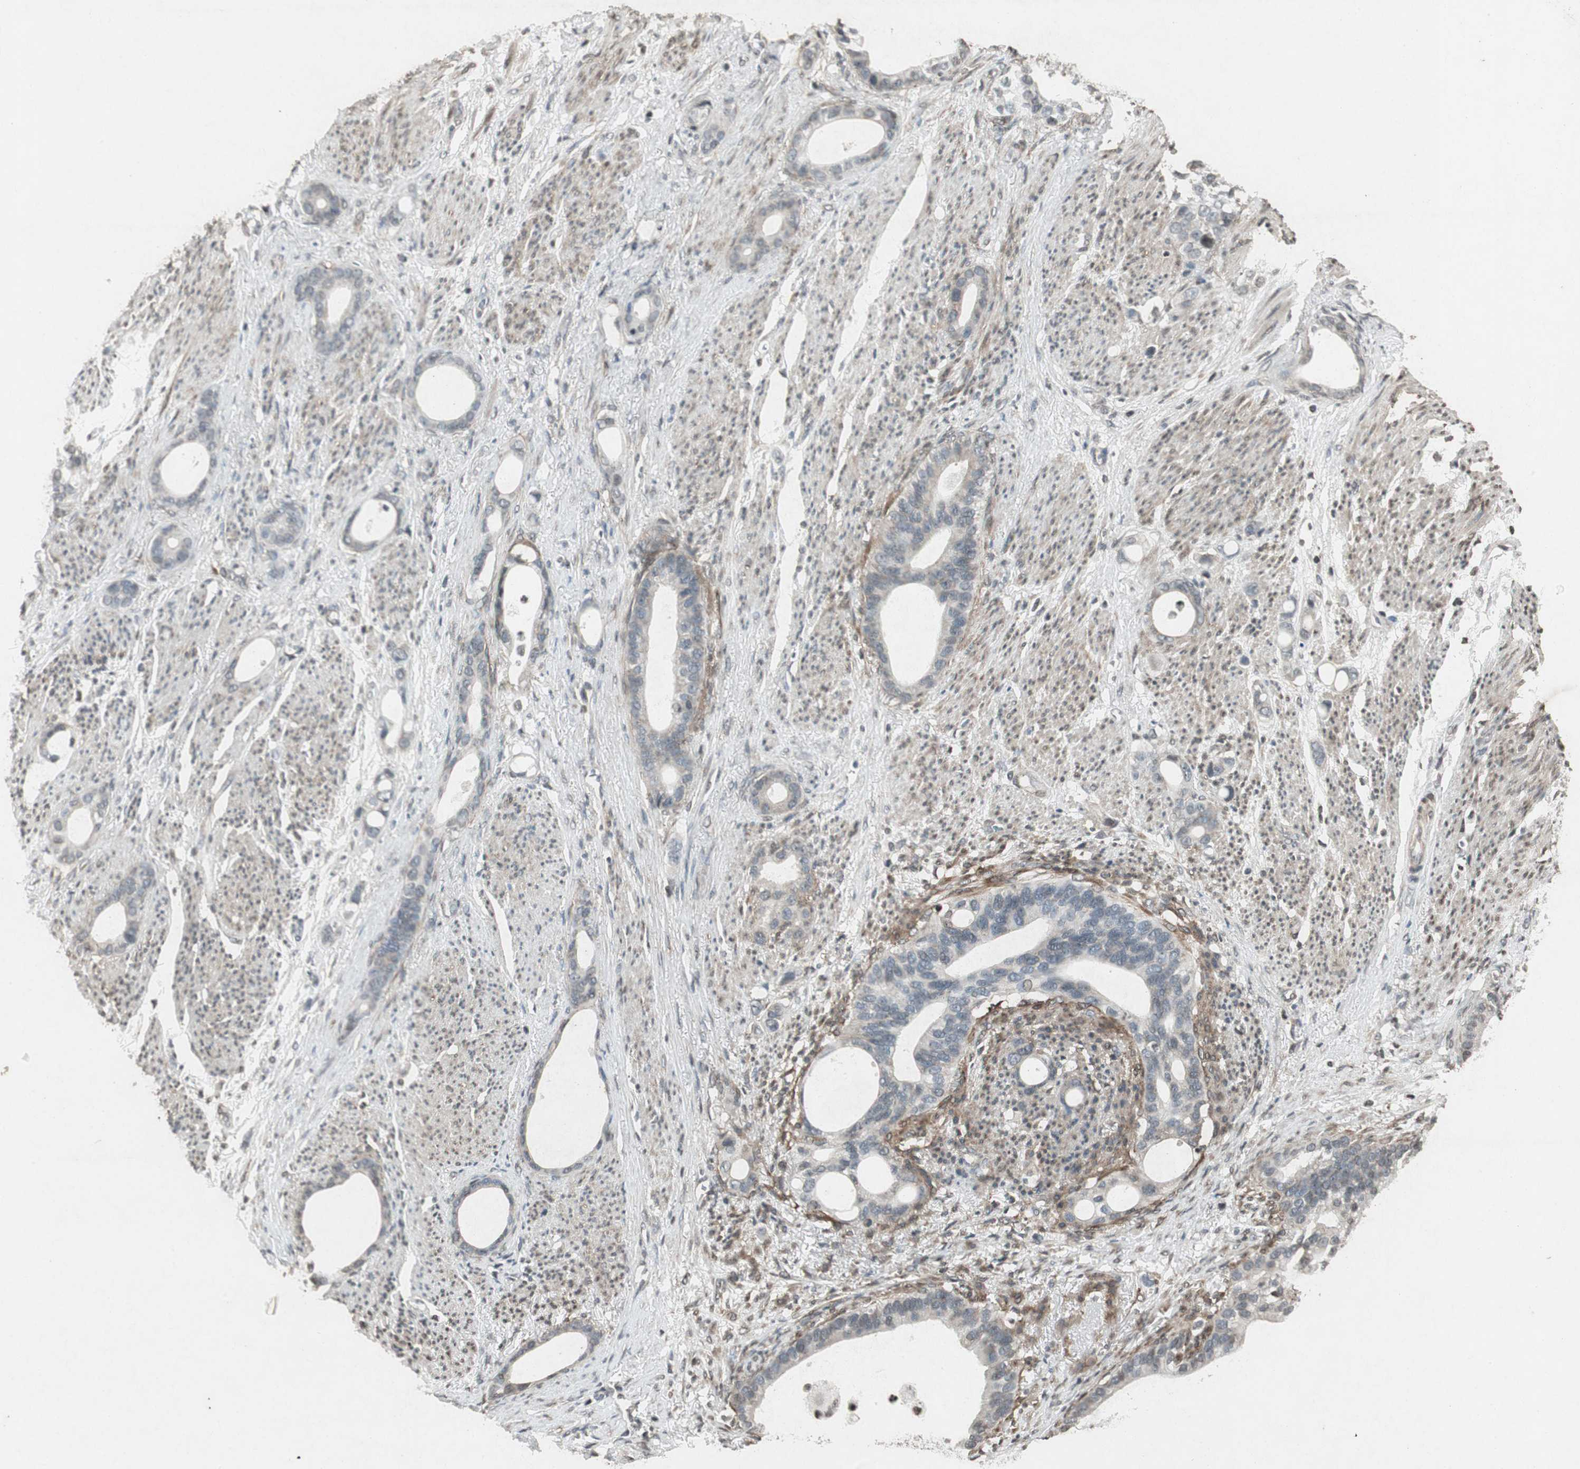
{"staining": {"intensity": "weak", "quantity": ">75%", "location": "cytoplasmic/membranous"}, "tissue": "stomach cancer", "cell_type": "Tumor cells", "image_type": "cancer", "snomed": [{"axis": "morphology", "description": "Adenocarcinoma, NOS"}, {"axis": "topography", "description": "Stomach"}], "caption": "Human stomach cancer stained with a protein marker displays weak staining in tumor cells.", "gene": "PRKG1", "patient": {"sex": "female", "age": 75}}